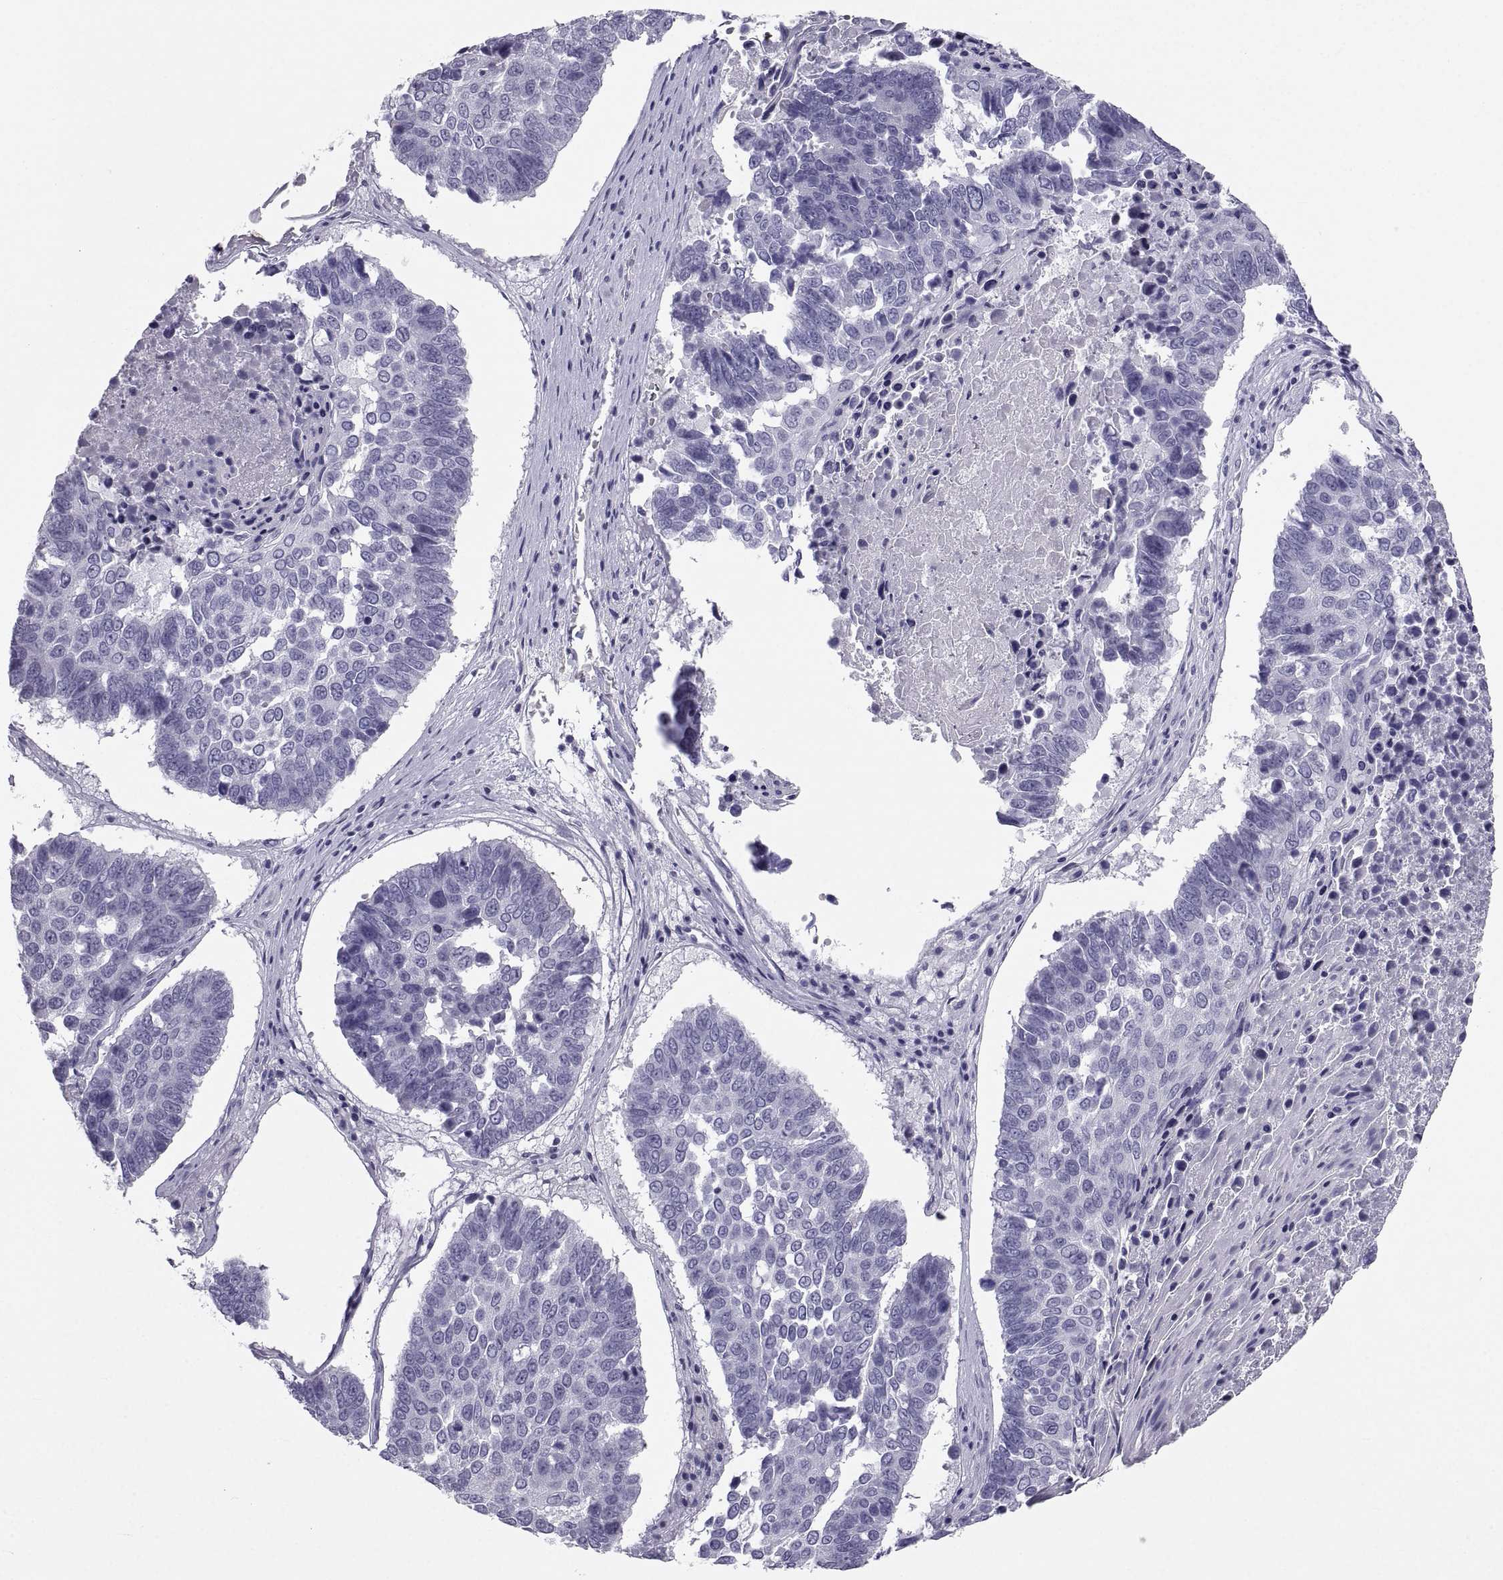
{"staining": {"intensity": "negative", "quantity": "none", "location": "none"}, "tissue": "lung cancer", "cell_type": "Tumor cells", "image_type": "cancer", "snomed": [{"axis": "morphology", "description": "Squamous cell carcinoma, NOS"}, {"axis": "topography", "description": "Lung"}], "caption": "Squamous cell carcinoma (lung) stained for a protein using immunohistochemistry reveals no staining tumor cells.", "gene": "PCSK1N", "patient": {"sex": "male", "age": 73}}